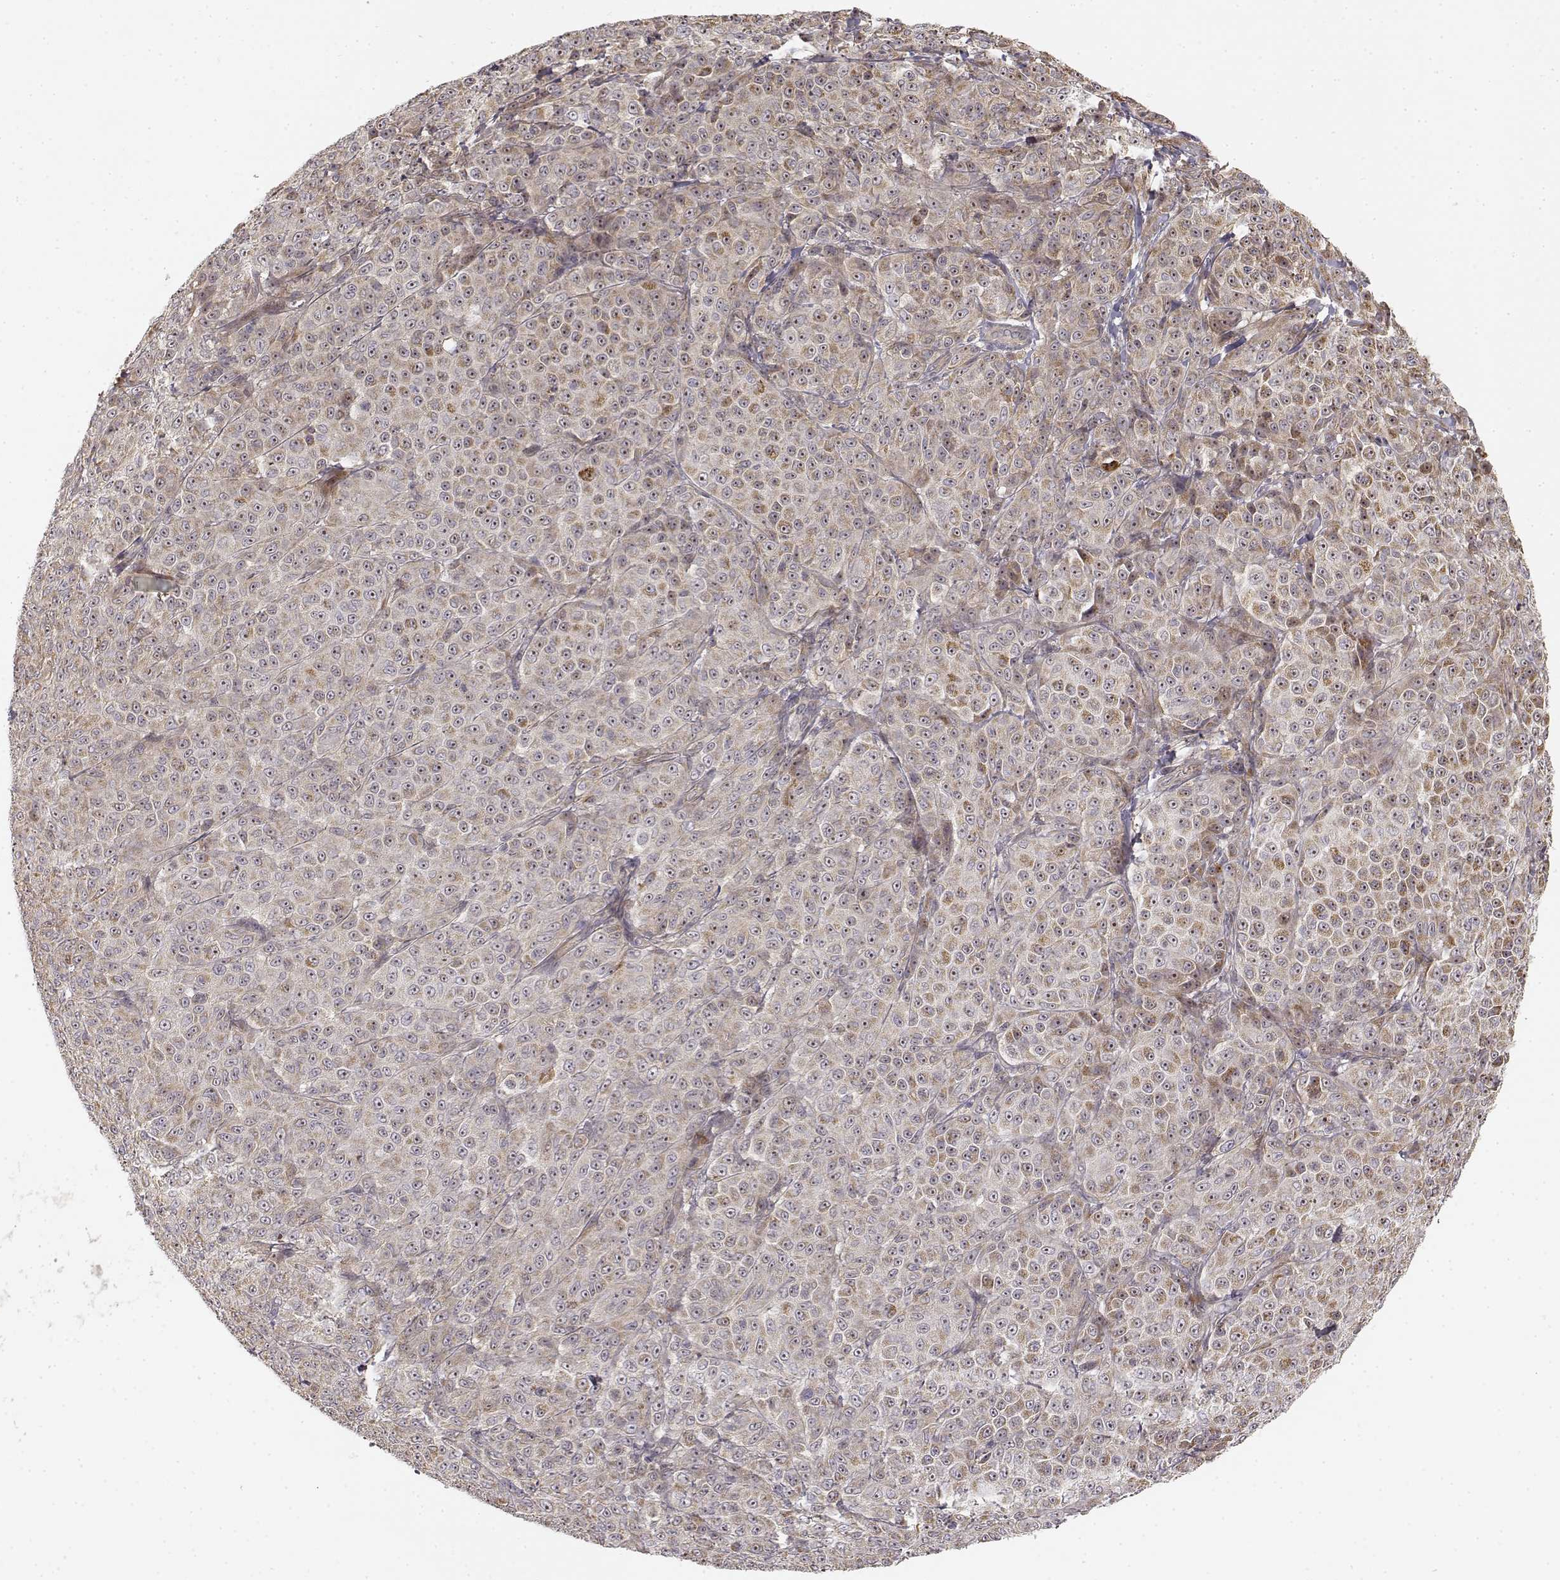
{"staining": {"intensity": "weak", "quantity": ">75%", "location": "cytoplasmic/membranous"}, "tissue": "melanoma", "cell_type": "Tumor cells", "image_type": "cancer", "snomed": [{"axis": "morphology", "description": "Malignant melanoma, NOS"}, {"axis": "topography", "description": "Skin"}], "caption": "The photomicrograph shows staining of melanoma, revealing weak cytoplasmic/membranous protein staining (brown color) within tumor cells.", "gene": "MED12L", "patient": {"sex": "male", "age": 89}}